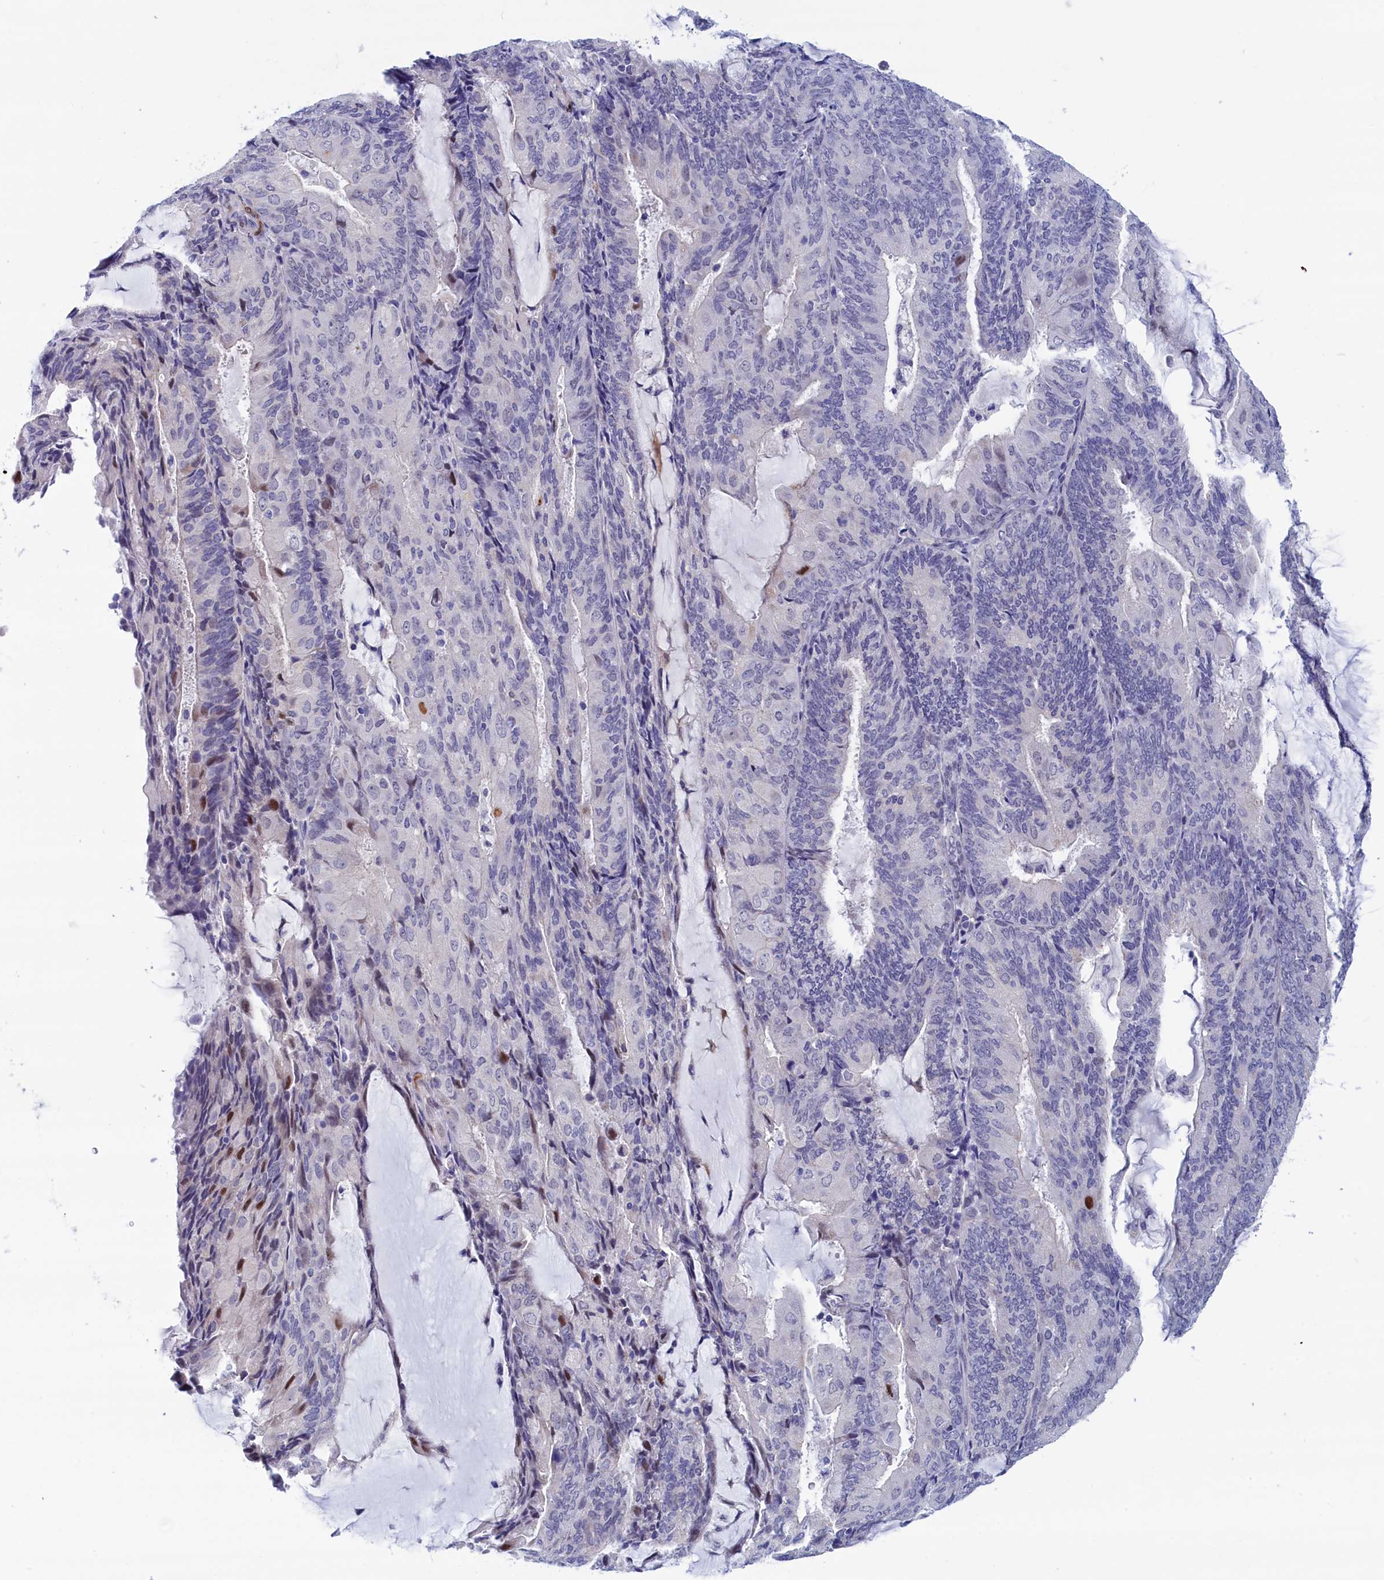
{"staining": {"intensity": "negative", "quantity": "none", "location": "none"}, "tissue": "endometrial cancer", "cell_type": "Tumor cells", "image_type": "cancer", "snomed": [{"axis": "morphology", "description": "Adenocarcinoma, NOS"}, {"axis": "topography", "description": "Endometrium"}], "caption": "Immunohistochemistry (IHC) photomicrograph of neoplastic tissue: endometrial cancer stained with DAB (3,3'-diaminobenzidine) displays no significant protein staining in tumor cells.", "gene": "WDR83", "patient": {"sex": "female", "age": 81}}